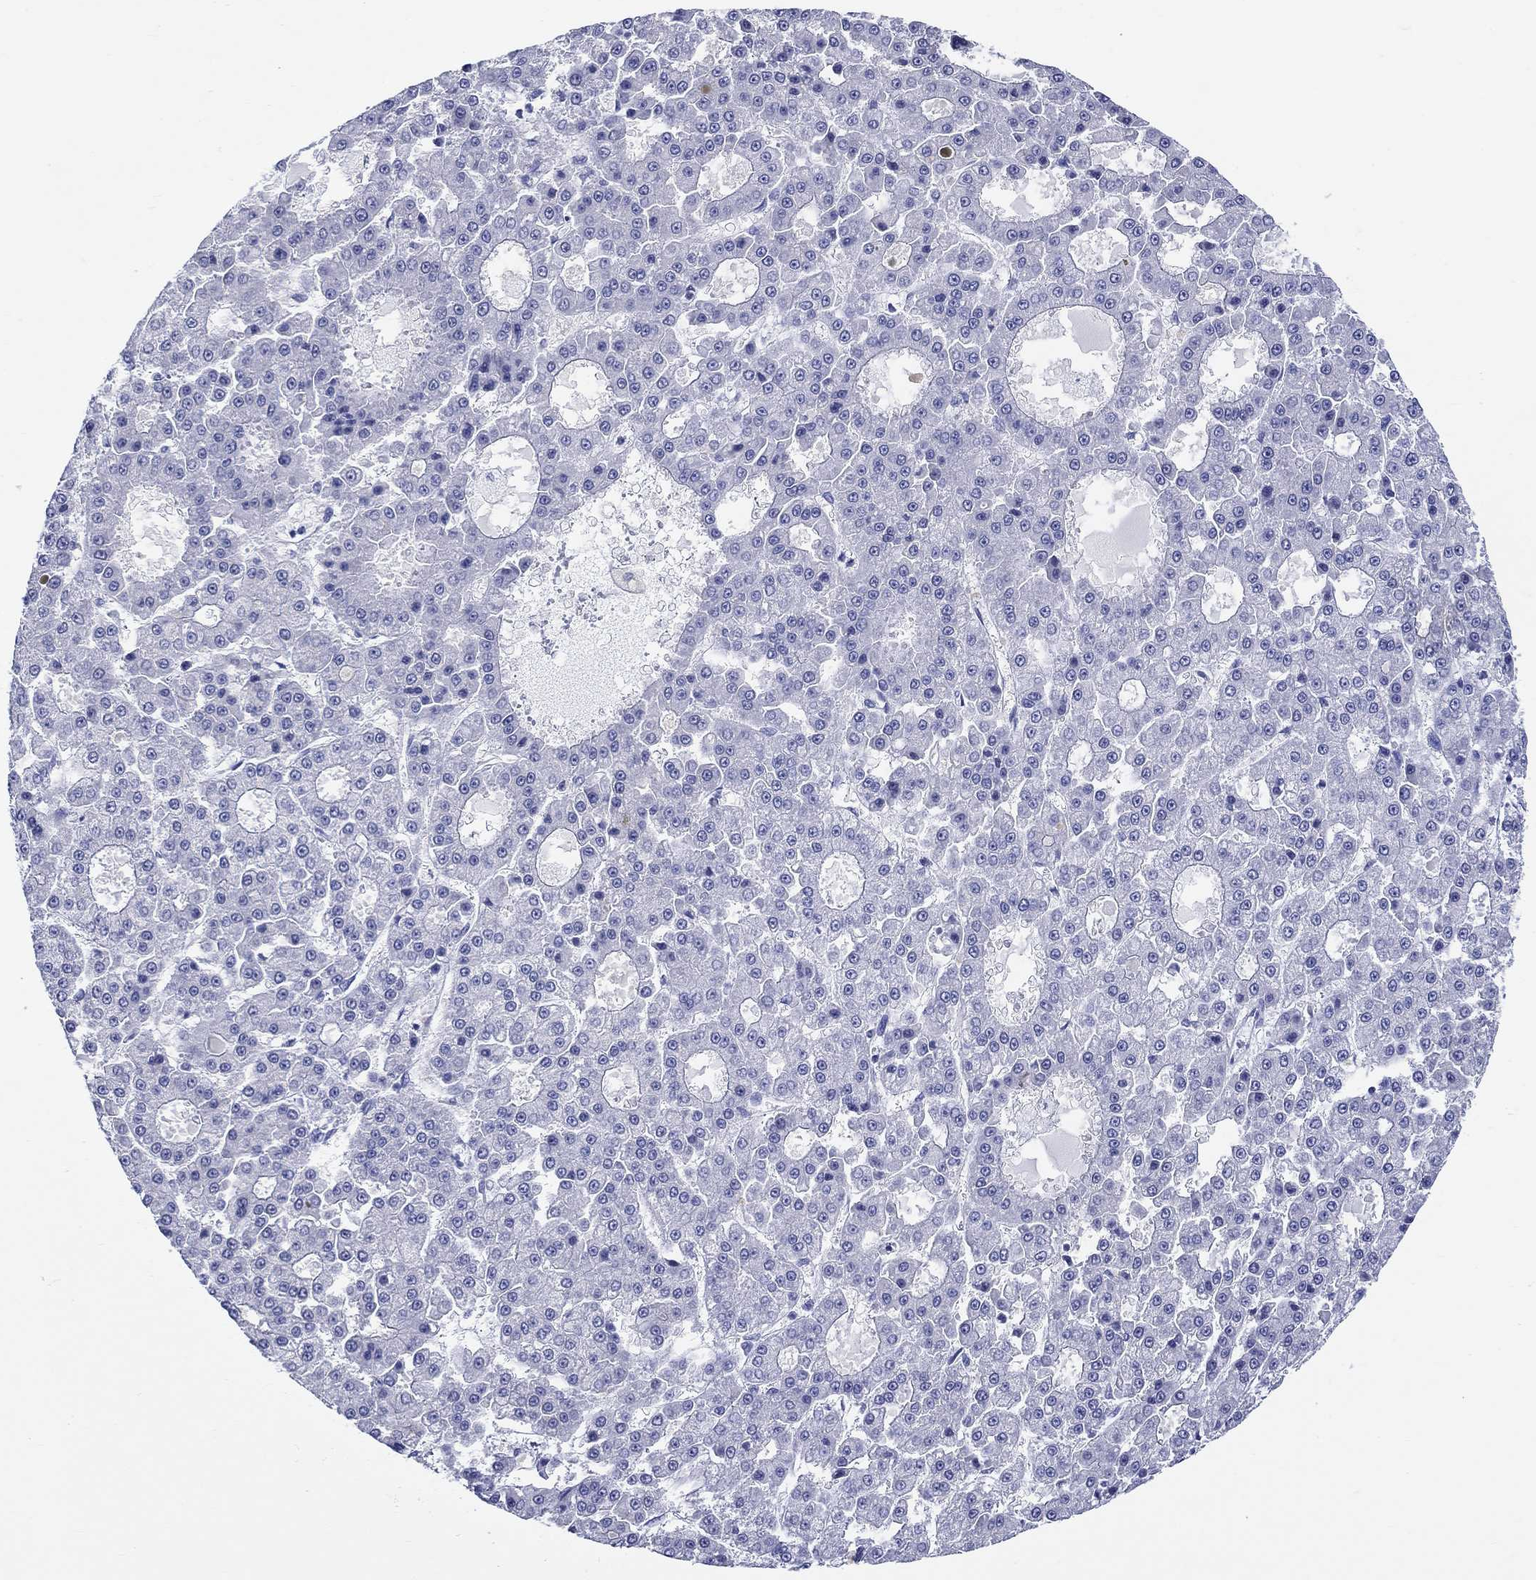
{"staining": {"intensity": "negative", "quantity": "none", "location": "none"}, "tissue": "liver cancer", "cell_type": "Tumor cells", "image_type": "cancer", "snomed": [{"axis": "morphology", "description": "Carcinoma, Hepatocellular, NOS"}, {"axis": "topography", "description": "Liver"}], "caption": "This photomicrograph is of liver cancer (hepatocellular carcinoma) stained with immunohistochemistry to label a protein in brown with the nuclei are counter-stained blue. There is no positivity in tumor cells. The staining was performed using DAB to visualize the protein expression in brown, while the nuclei were stained in blue with hematoxylin (Magnification: 20x).", "gene": "CRYGS", "patient": {"sex": "male", "age": 70}}